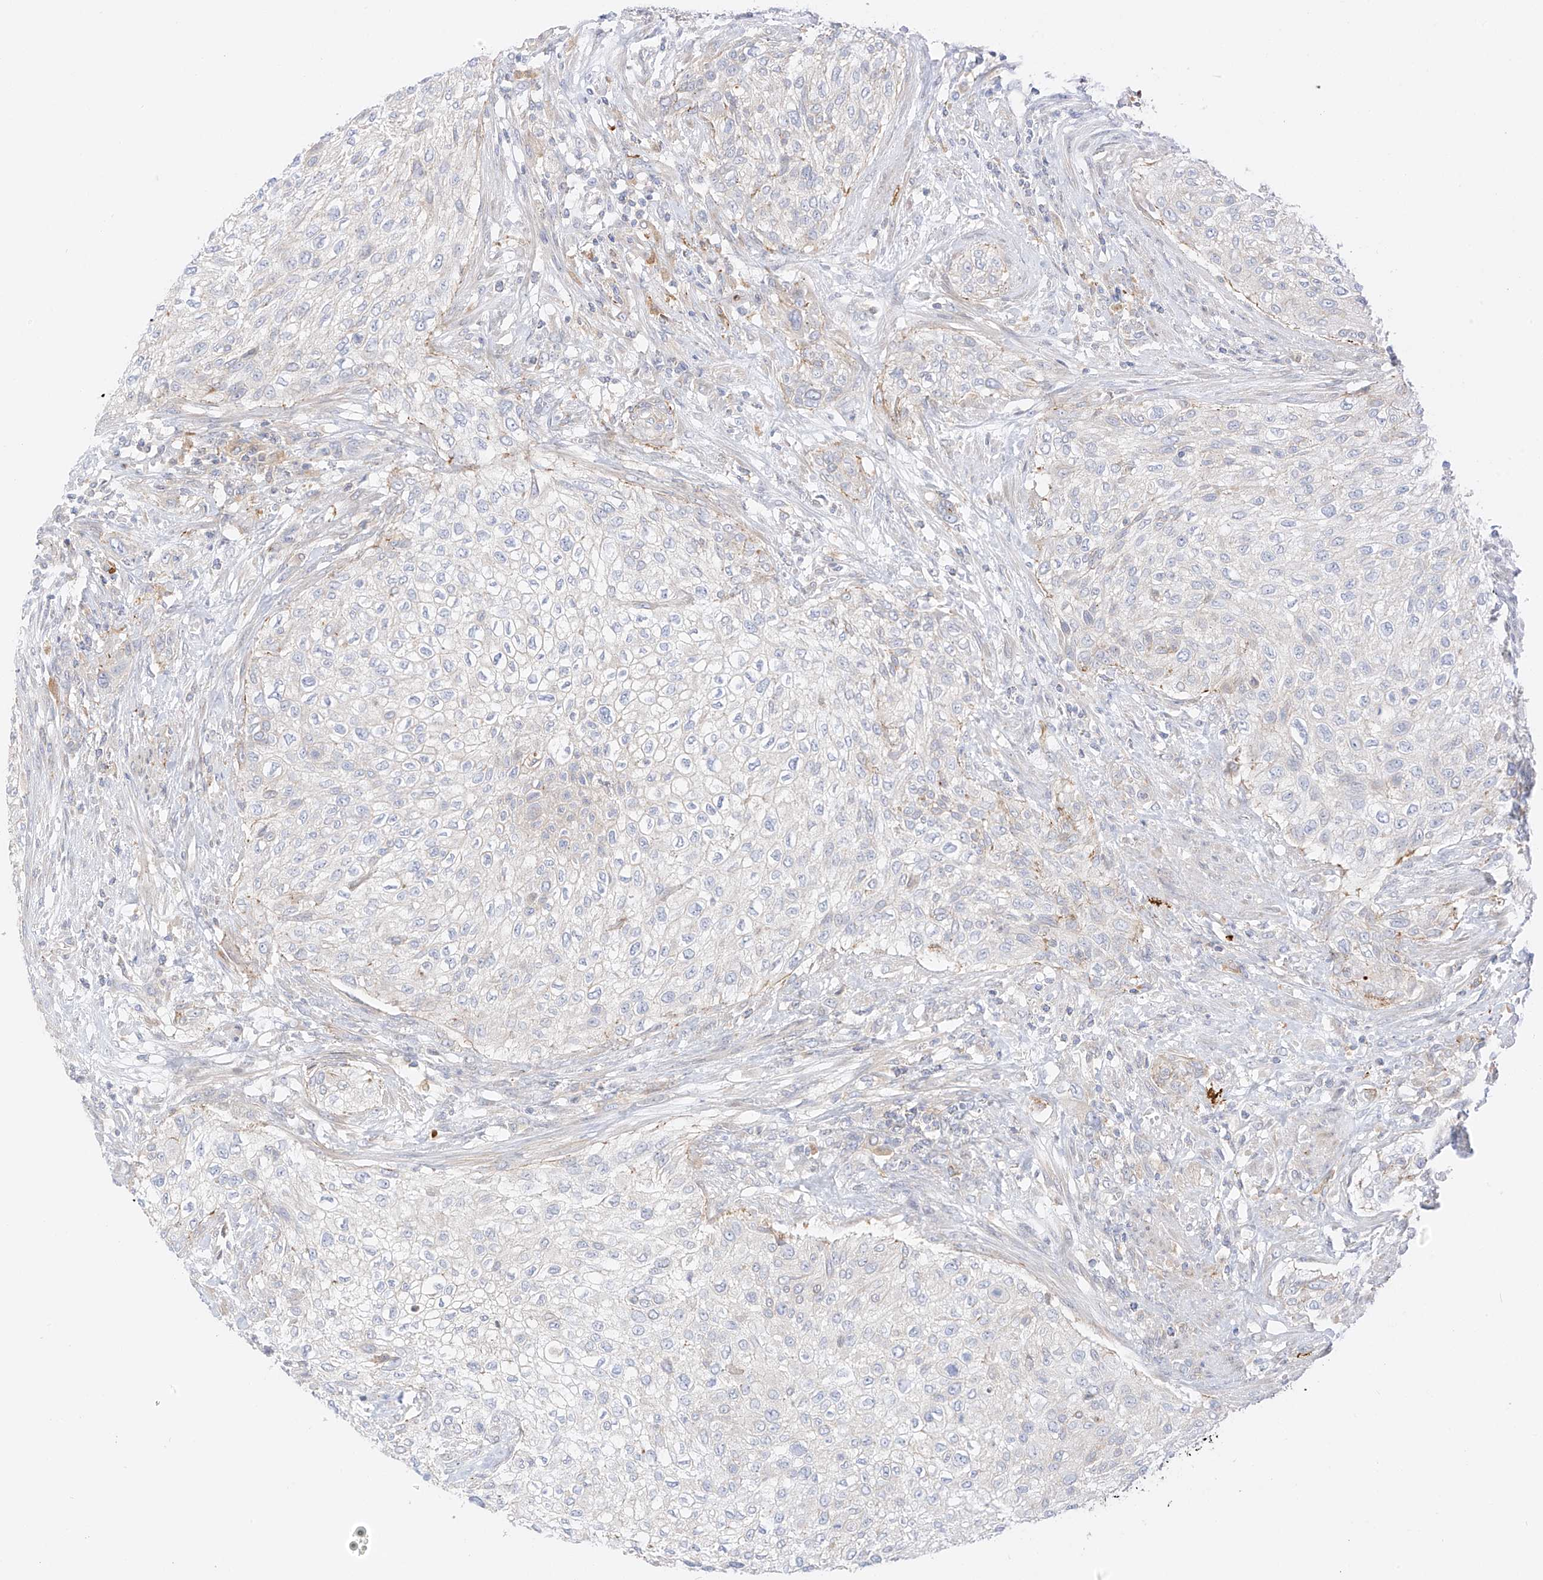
{"staining": {"intensity": "negative", "quantity": "none", "location": "none"}, "tissue": "urothelial cancer", "cell_type": "Tumor cells", "image_type": "cancer", "snomed": [{"axis": "morphology", "description": "Urothelial carcinoma, High grade"}, {"axis": "topography", "description": "Urinary bladder"}], "caption": "A high-resolution micrograph shows immunohistochemistry (IHC) staining of urothelial cancer, which exhibits no significant positivity in tumor cells. (DAB (3,3'-diaminobenzidine) immunohistochemistry (IHC) with hematoxylin counter stain).", "gene": "PCYOX1", "patient": {"sex": "male", "age": 35}}